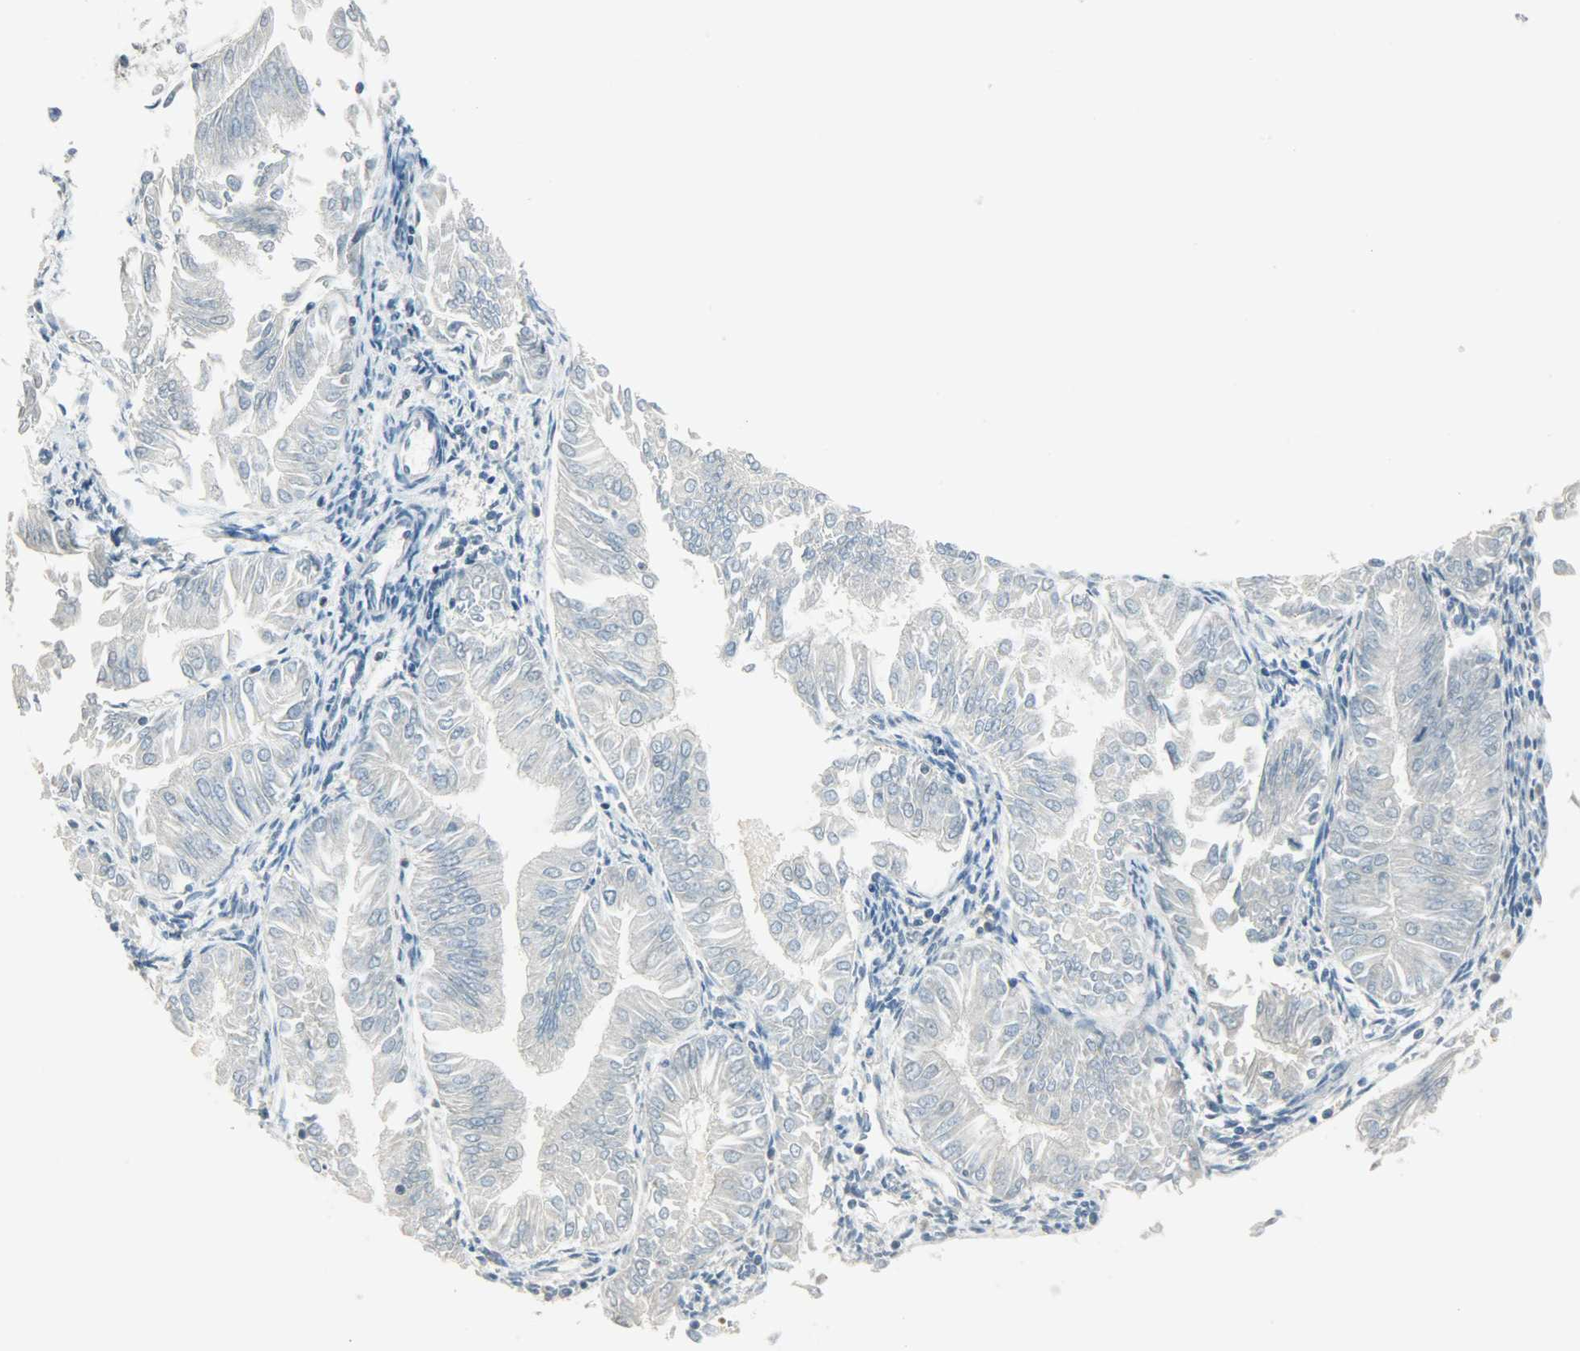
{"staining": {"intensity": "negative", "quantity": "none", "location": "none"}, "tissue": "endometrial cancer", "cell_type": "Tumor cells", "image_type": "cancer", "snomed": [{"axis": "morphology", "description": "Adenocarcinoma, NOS"}, {"axis": "topography", "description": "Endometrium"}], "caption": "High power microscopy photomicrograph of an immunohistochemistry (IHC) histopathology image of endometrial cancer (adenocarcinoma), revealing no significant positivity in tumor cells. (DAB (3,3'-diaminobenzidine) immunohistochemistry, high magnification).", "gene": "IL15", "patient": {"sex": "female", "age": 53}}